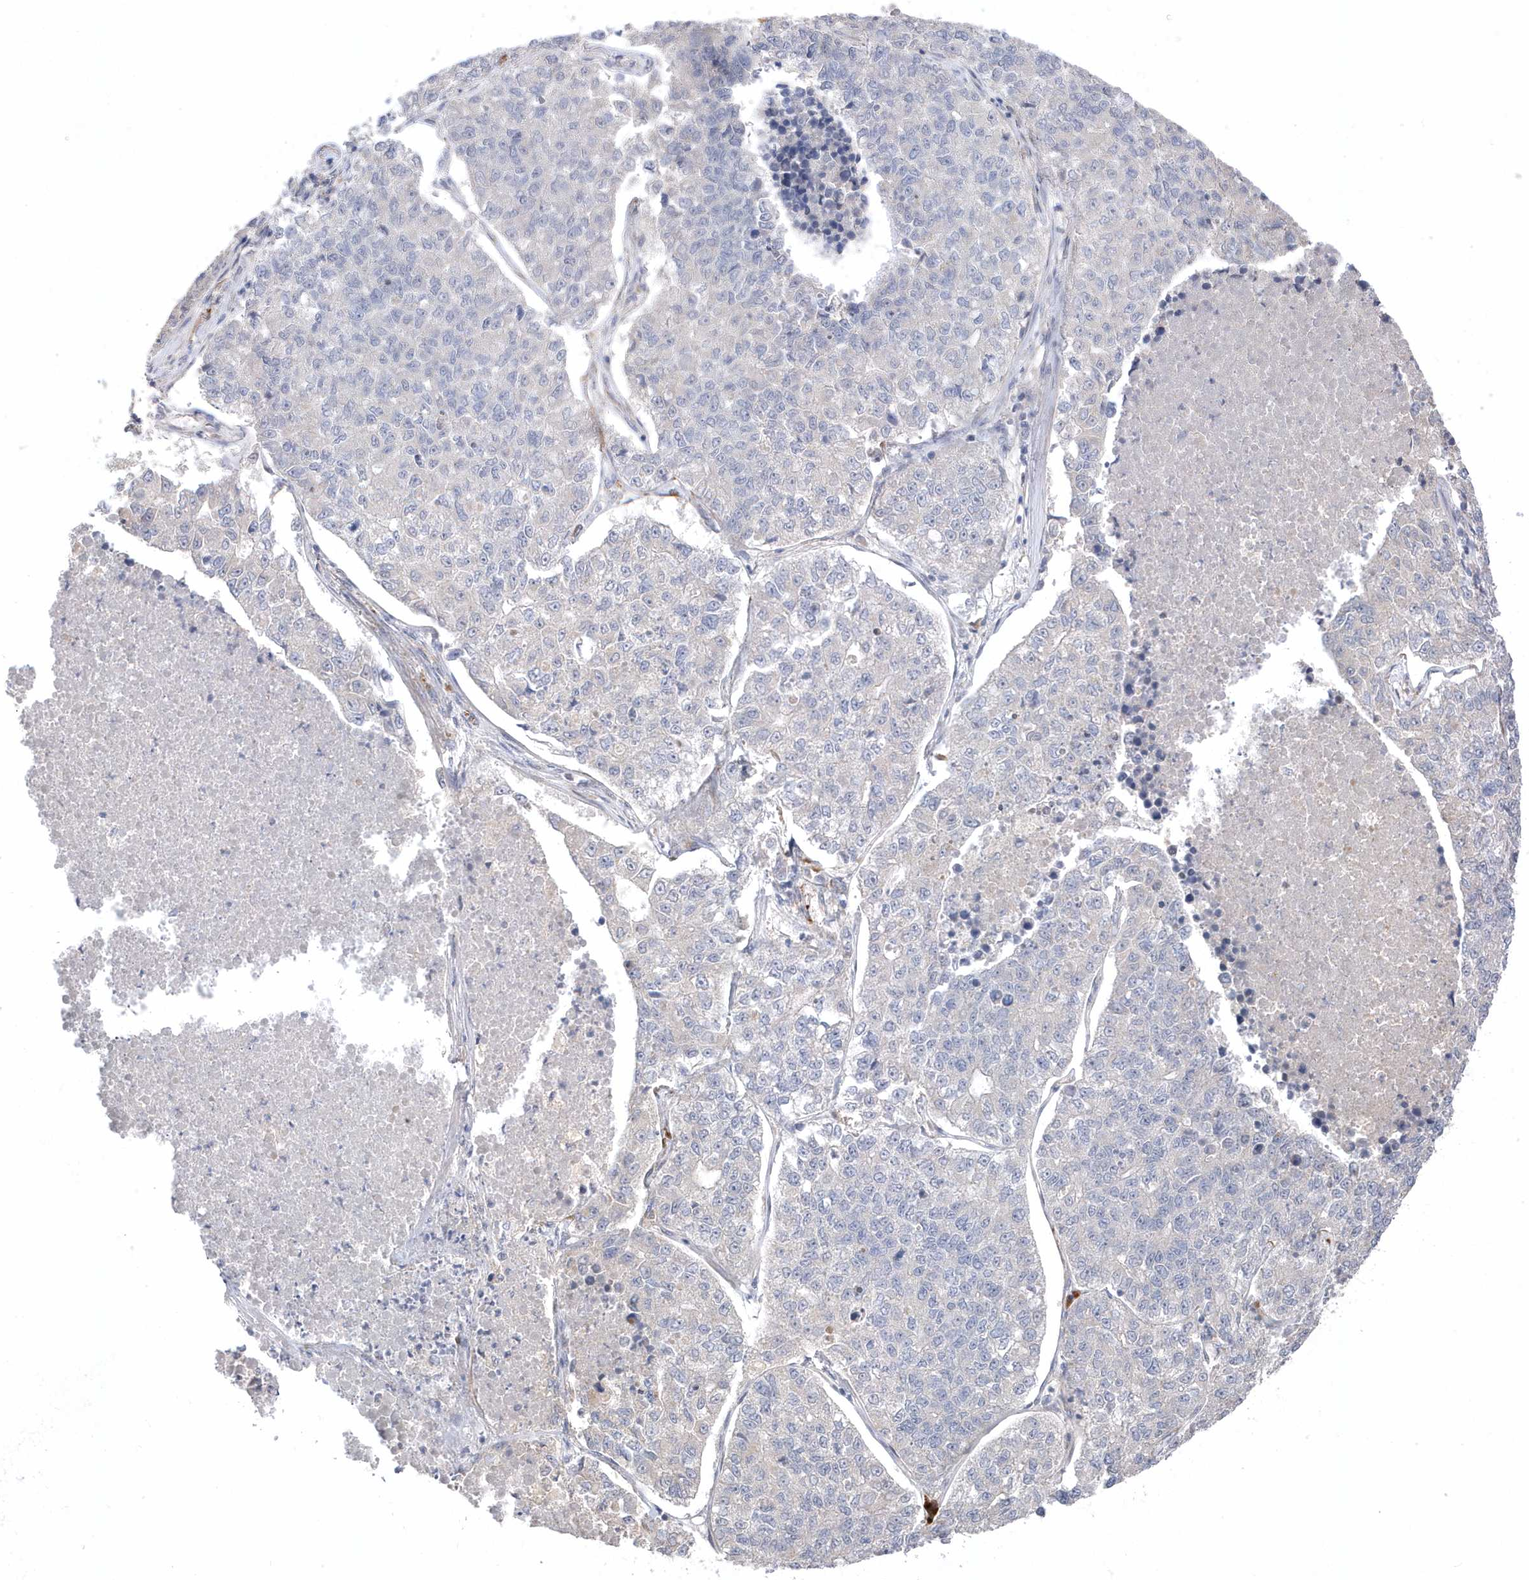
{"staining": {"intensity": "negative", "quantity": "none", "location": "none"}, "tissue": "lung cancer", "cell_type": "Tumor cells", "image_type": "cancer", "snomed": [{"axis": "morphology", "description": "Adenocarcinoma, NOS"}, {"axis": "topography", "description": "Lung"}], "caption": "Immunohistochemical staining of human lung cancer demonstrates no significant positivity in tumor cells.", "gene": "GTPBP6", "patient": {"sex": "male", "age": 49}}